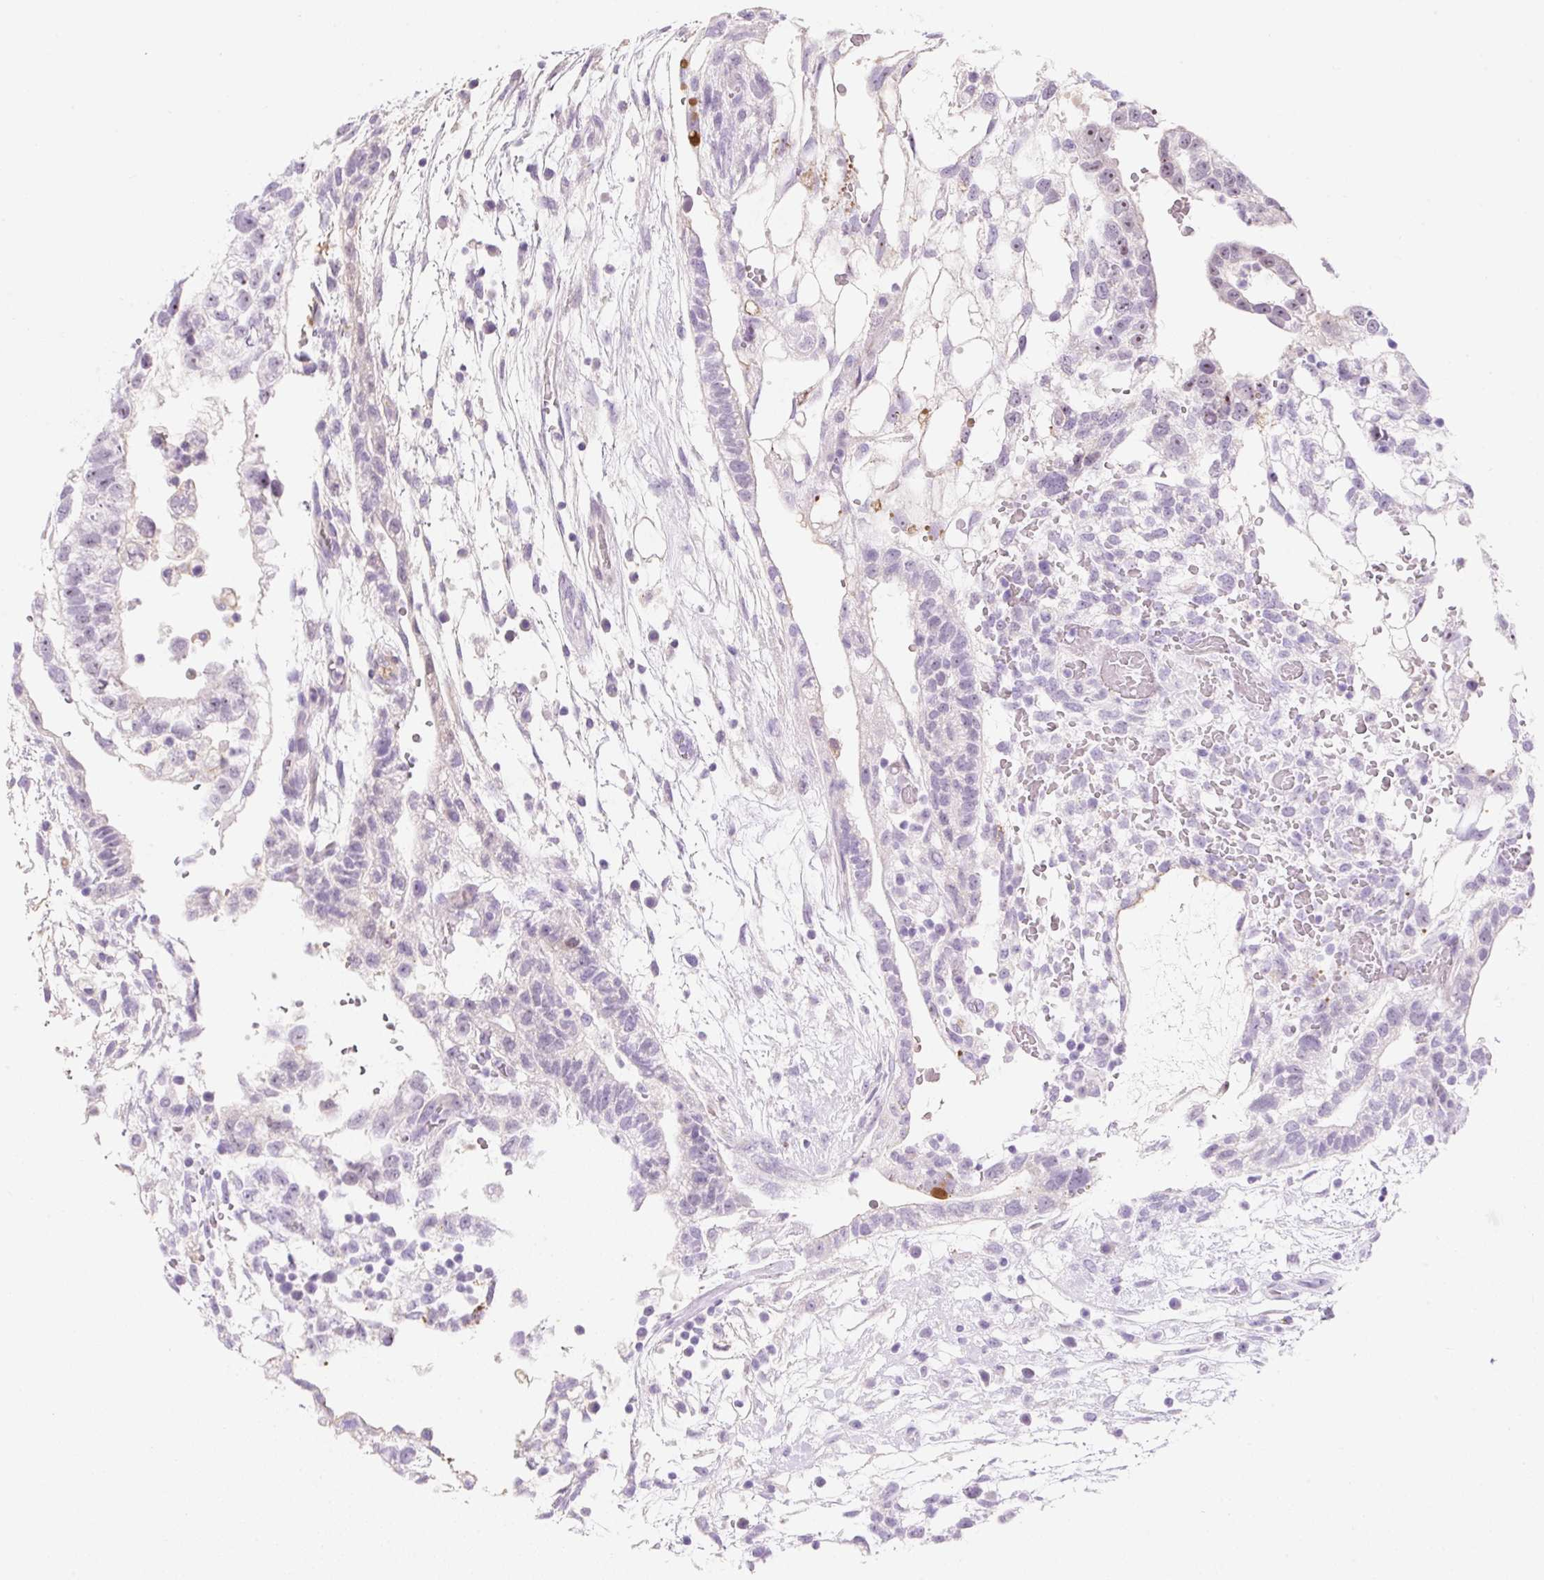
{"staining": {"intensity": "negative", "quantity": "none", "location": "none"}, "tissue": "testis cancer", "cell_type": "Tumor cells", "image_type": "cancer", "snomed": [{"axis": "morphology", "description": "Carcinoma, Embryonal, NOS"}, {"axis": "topography", "description": "Testis"}], "caption": "This is an immunohistochemistry (IHC) micrograph of testis cancer. There is no expression in tumor cells.", "gene": "ZNF121", "patient": {"sex": "male", "age": 32}}